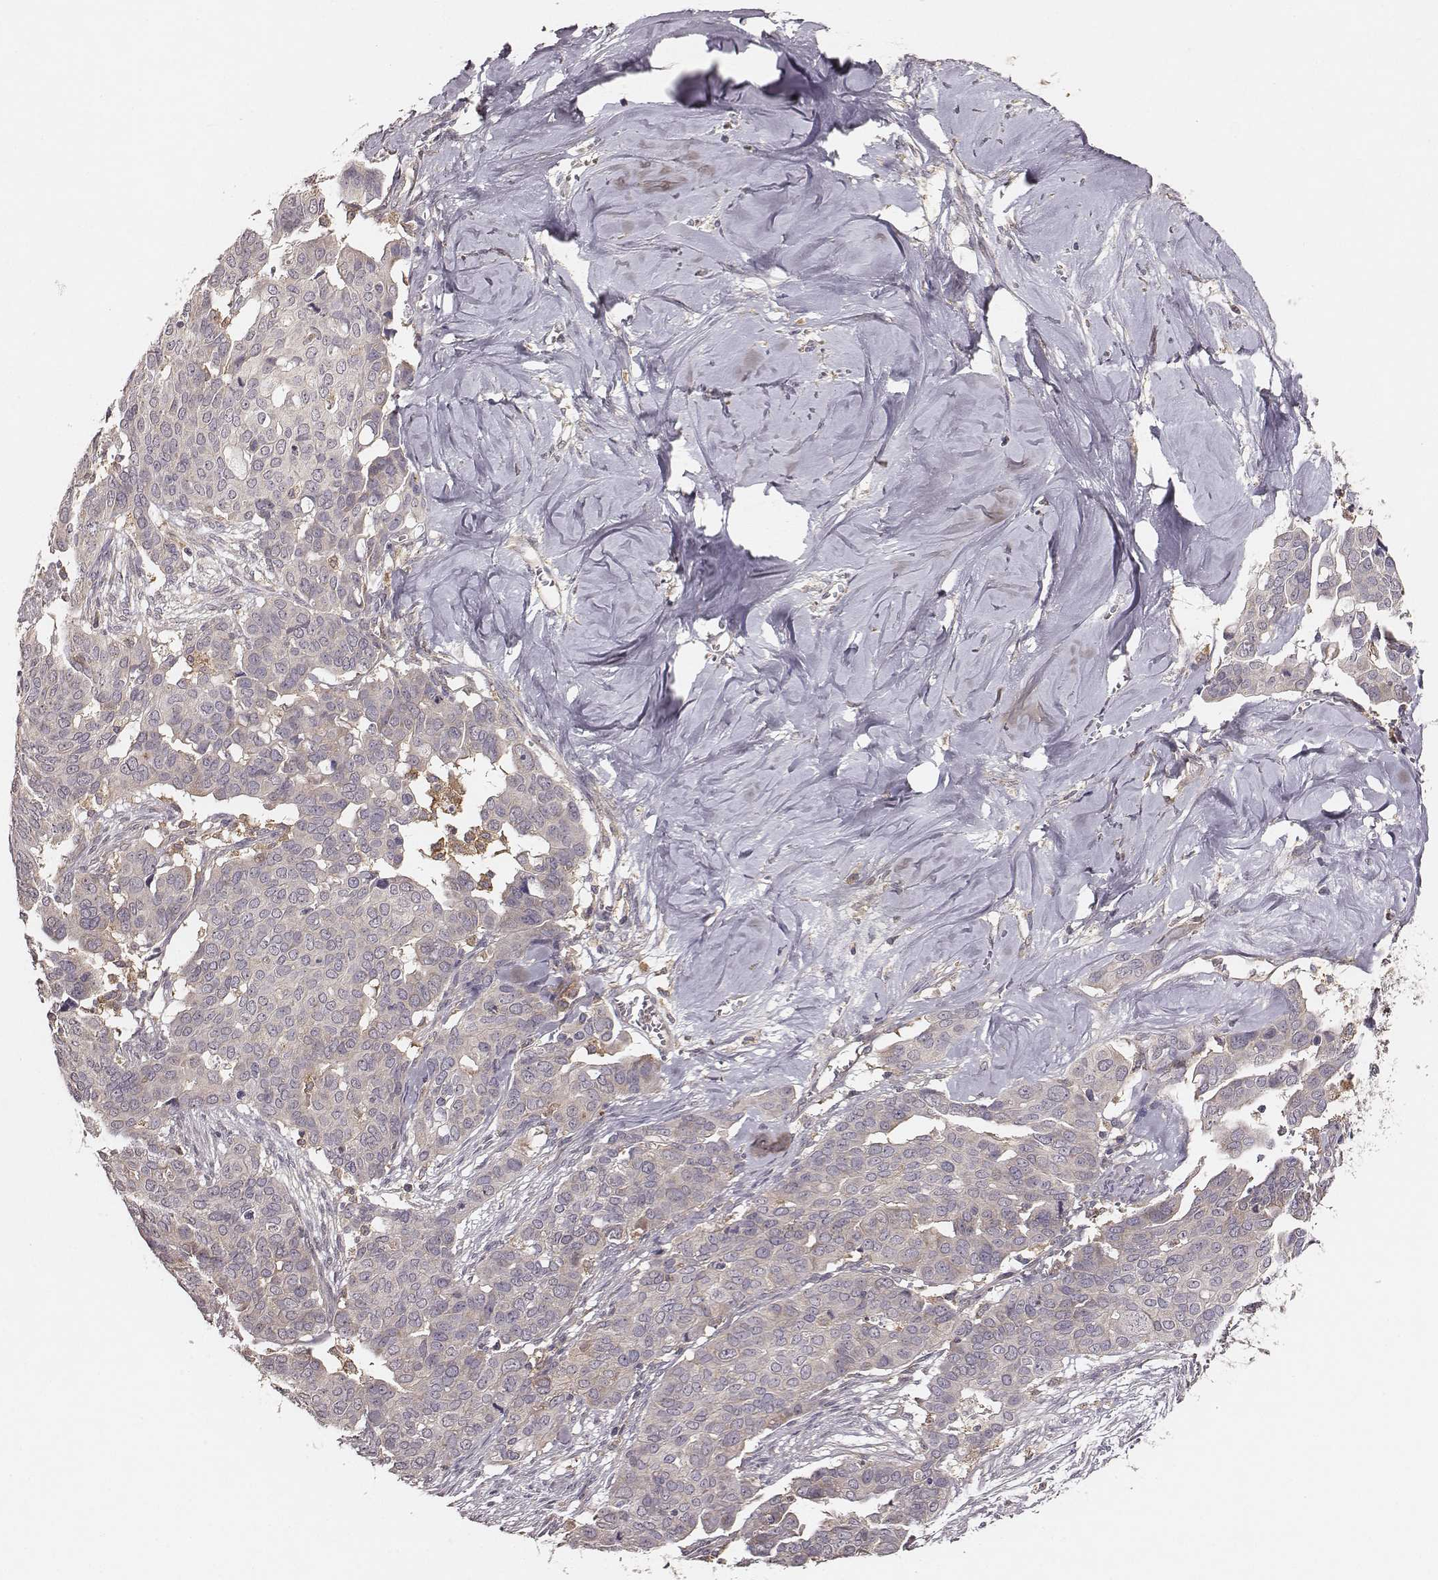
{"staining": {"intensity": "negative", "quantity": "none", "location": "none"}, "tissue": "ovarian cancer", "cell_type": "Tumor cells", "image_type": "cancer", "snomed": [{"axis": "morphology", "description": "Carcinoma, endometroid"}, {"axis": "topography", "description": "Ovary"}], "caption": "This is an immunohistochemistry histopathology image of ovarian endometroid carcinoma. There is no positivity in tumor cells.", "gene": "VPS26A", "patient": {"sex": "female", "age": 78}}